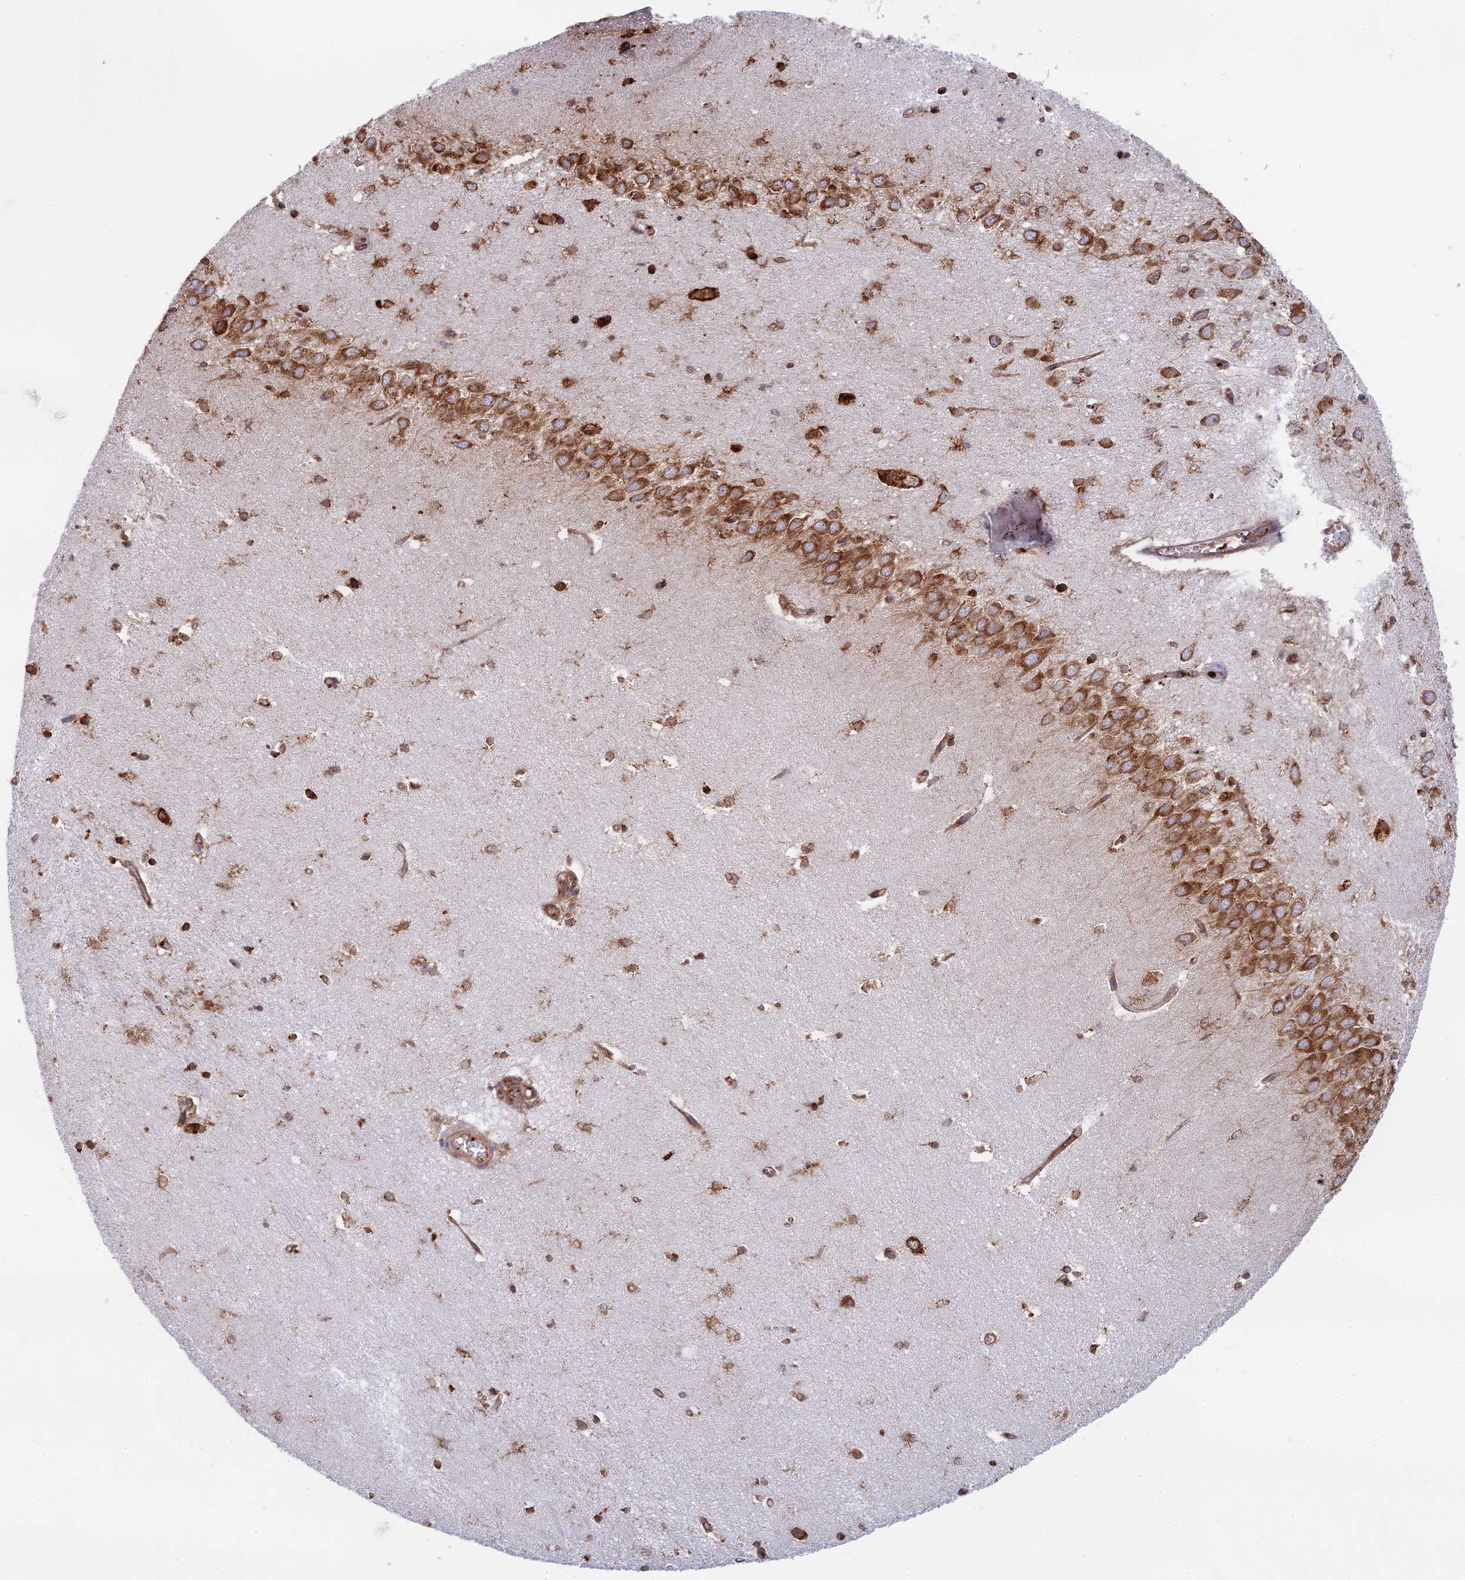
{"staining": {"intensity": "strong", "quantity": "25%-75%", "location": "cytoplasmic/membranous"}, "tissue": "hippocampus", "cell_type": "Glial cells", "image_type": "normal", "snomed": [{"axis": "morphology", "description": "Normal tissue, NOS"}, {"axis": "topography", "description": "Hippocampus"}], "caption": "Immunohistochemical staining of normal human hippocampus displays 25%-75% levels of strong cytoplasmic/membranous protein positivity in approximately 25%-75% of glial cells.", "gene": "CCDC69", "patient": {"sex": "female", "age": 64}}